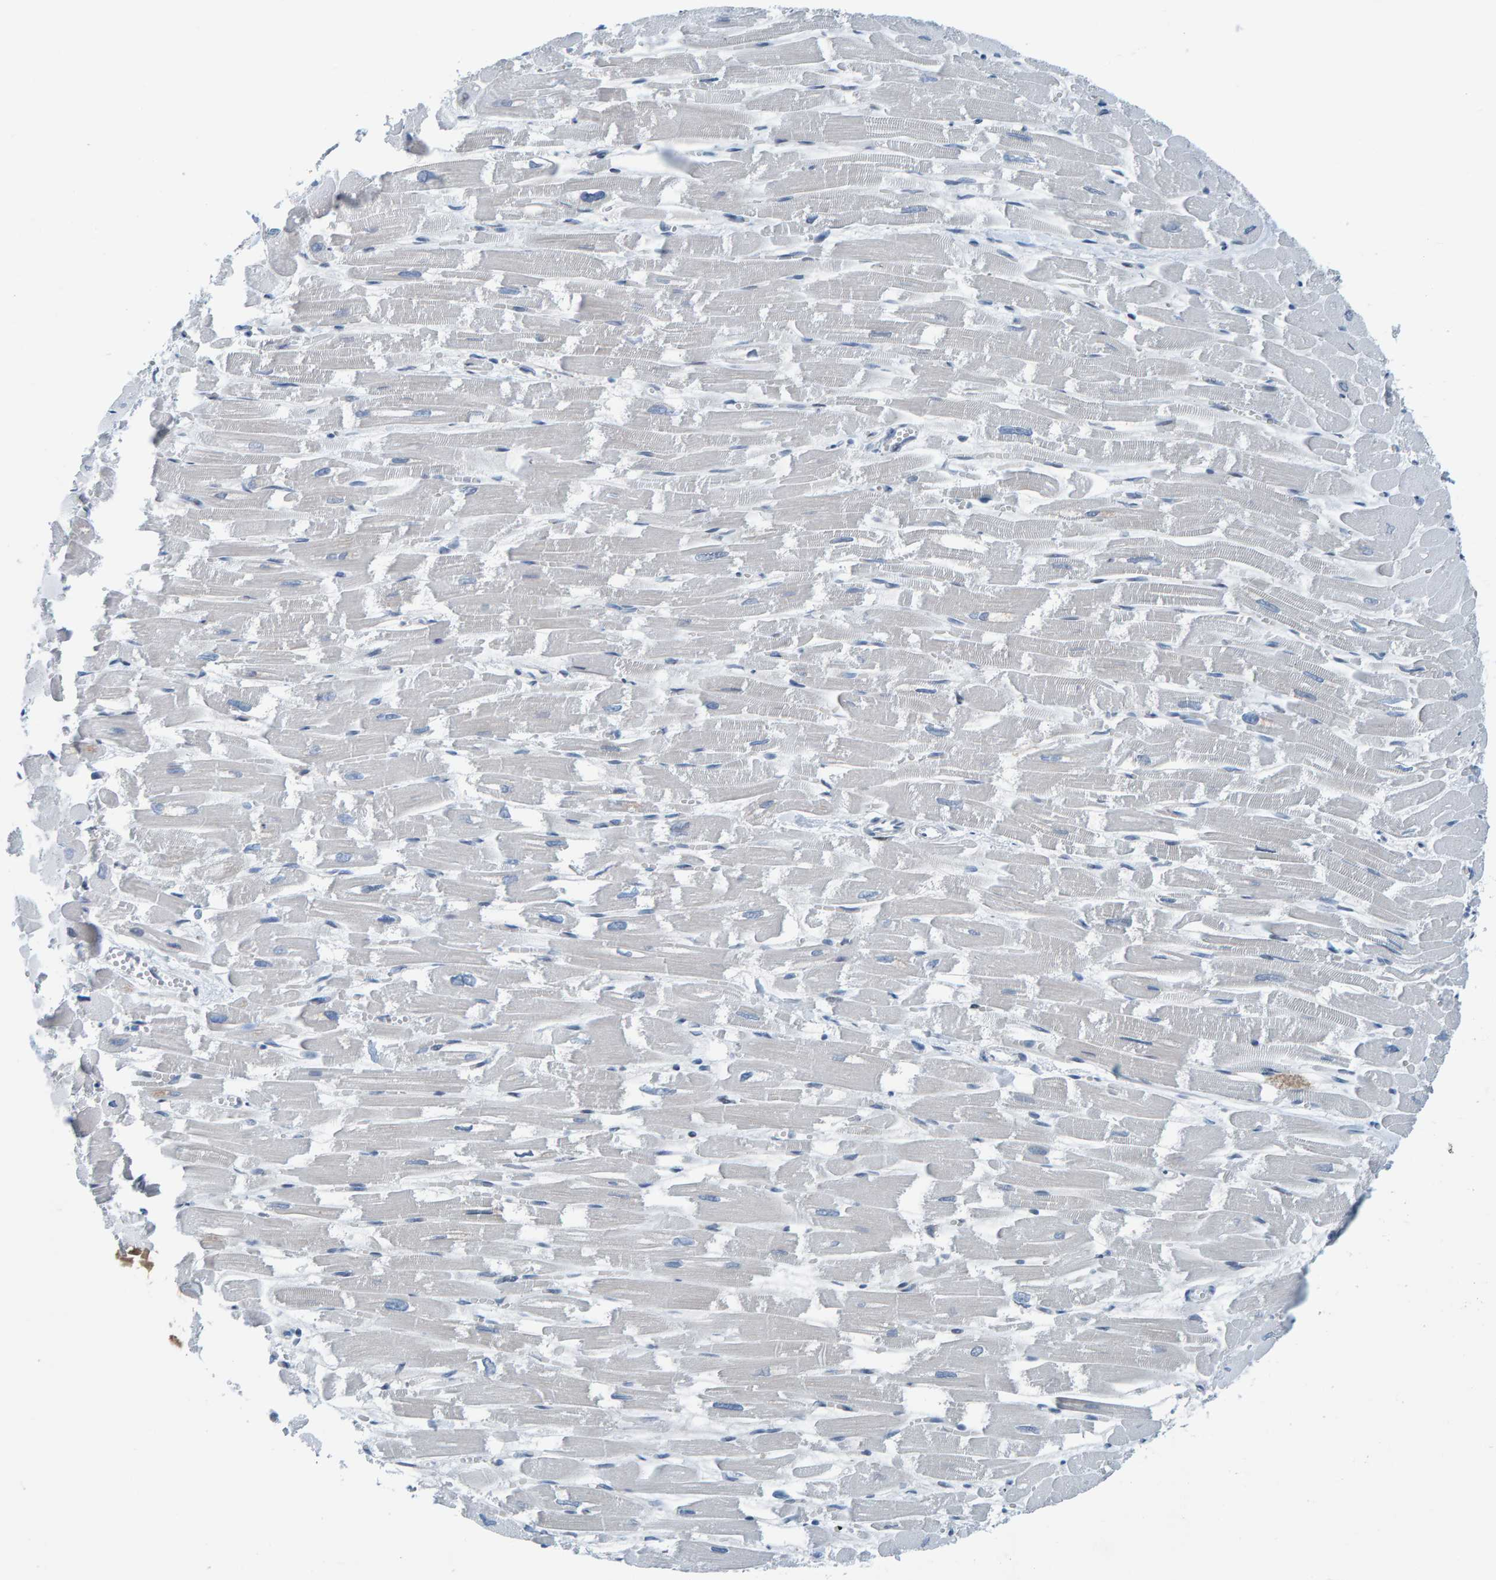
{"staining": {"intensity": "negative", "quantity": "none", "location": "none"}, "tissue": "heart muscle", "cell_type": "Cardiomyocytes", "image_type": "normal", "snomed": [{"axis": "morphology", "description": "Normal tissue, NOS"}, {"axis": "topography", "description": "Heart"}], "caption": "Immunohistochemical staining of benign heart muscle exhibits no significant staining in cardiomyocytes. The staining was performed using DAB (3,3'-diaminobenzidine) to visualize the protein expression in brown, while the nuclei were stained in blue with hematoxylin (Magnification: 20x).", "gene": "CNP", "patient": {"sex": "male", "age": 54}}